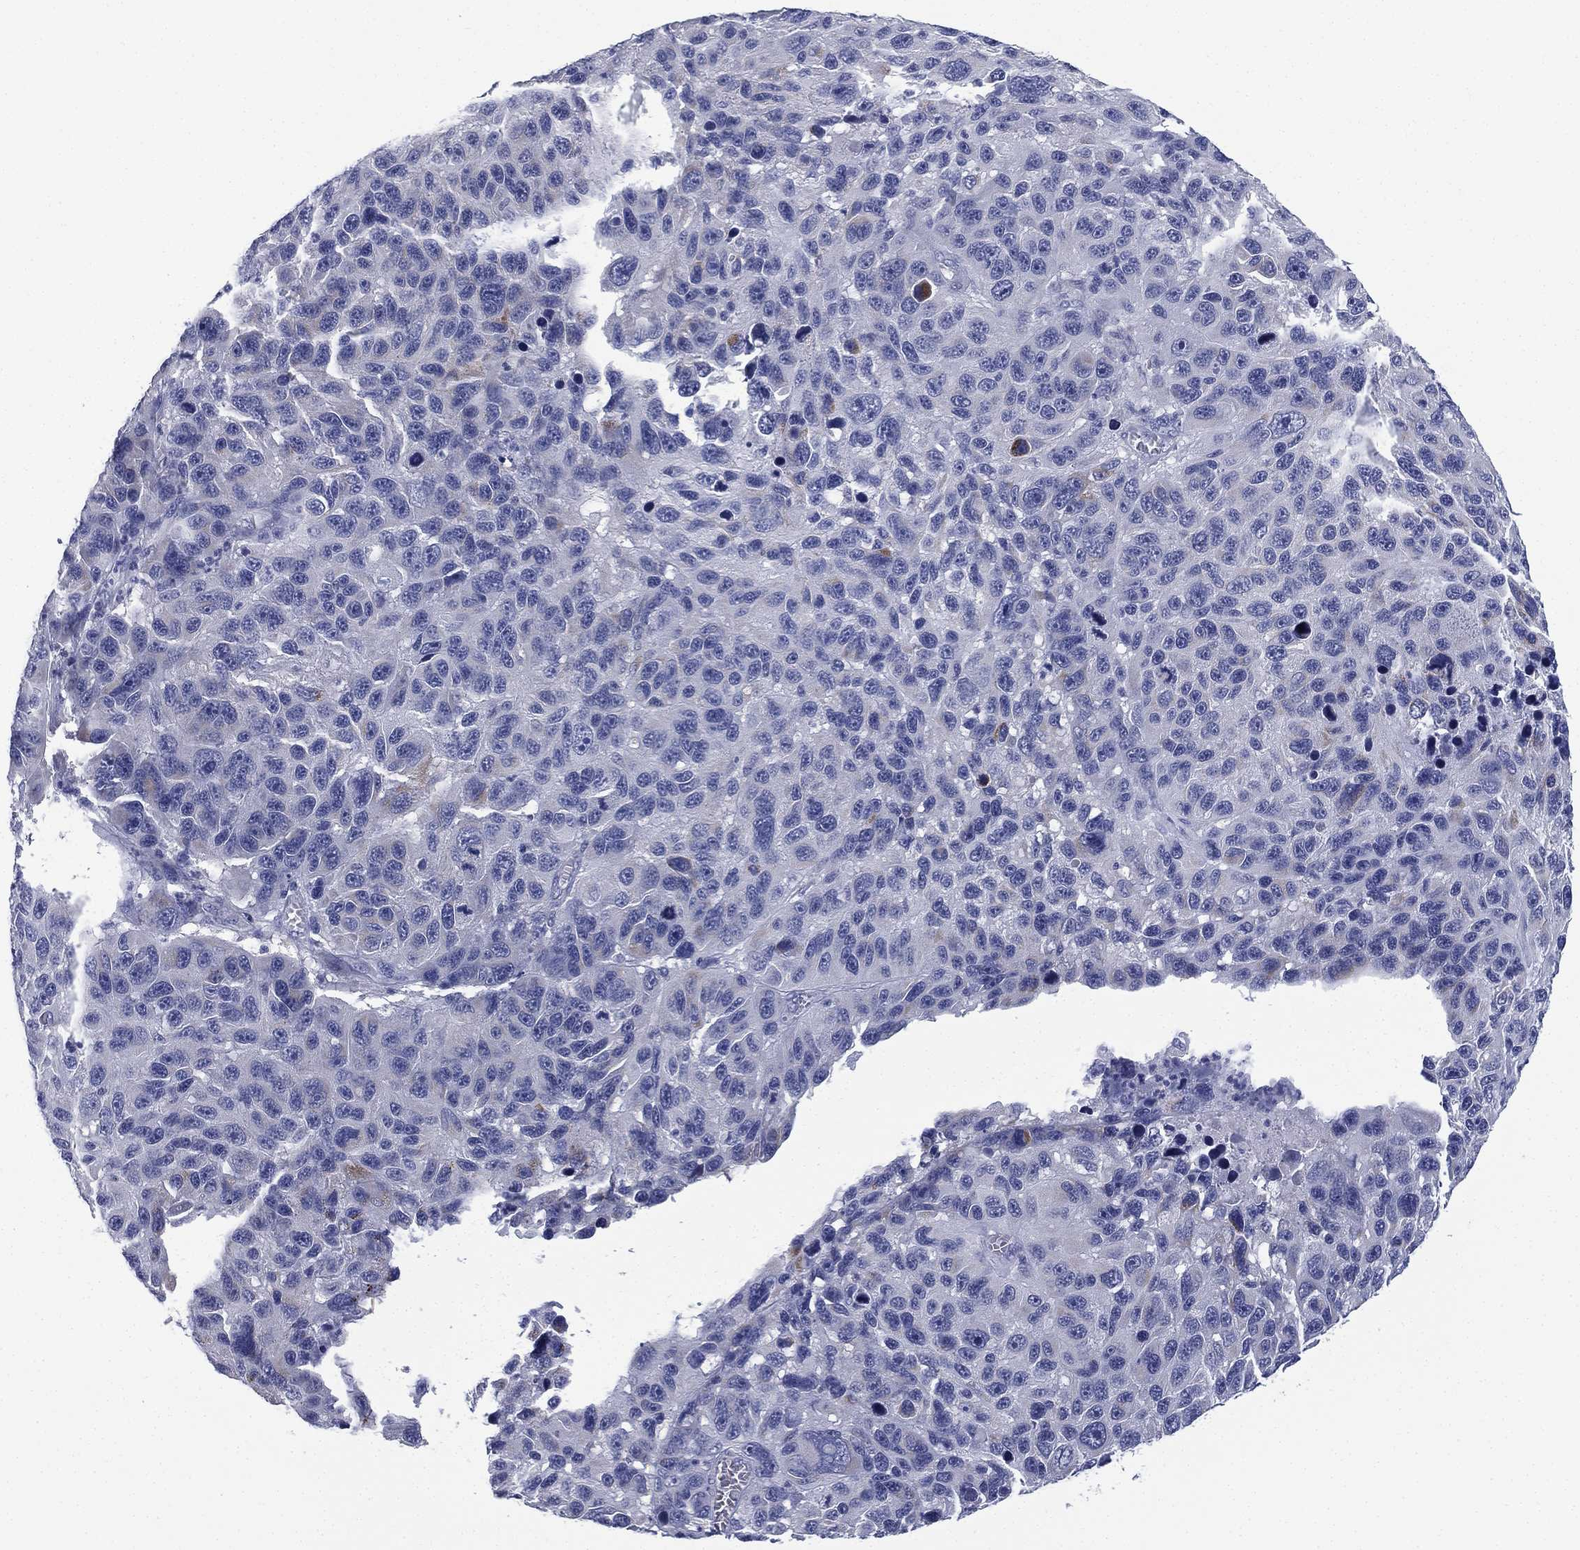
{"staining": {"intensity": "negative", "quantity": "none", "location": "none"}, "tissue": "melanoma", "cell_type": "Tumor cells", "image_type": "cancer", "snomed": [{"axis": "morphology", "description": "Malignant melanoma, NOS"}, {"axis": "topography", "description": "Skin"}], "caption": "High magnification brightfield microscopy of malignant melanoma stained with DAB (brown) and counterstained with hematoxylin (blue): tumor cells show no significant positivity.", "gene": "FCER2", "patient": {"sex": "male", "age": 53}}